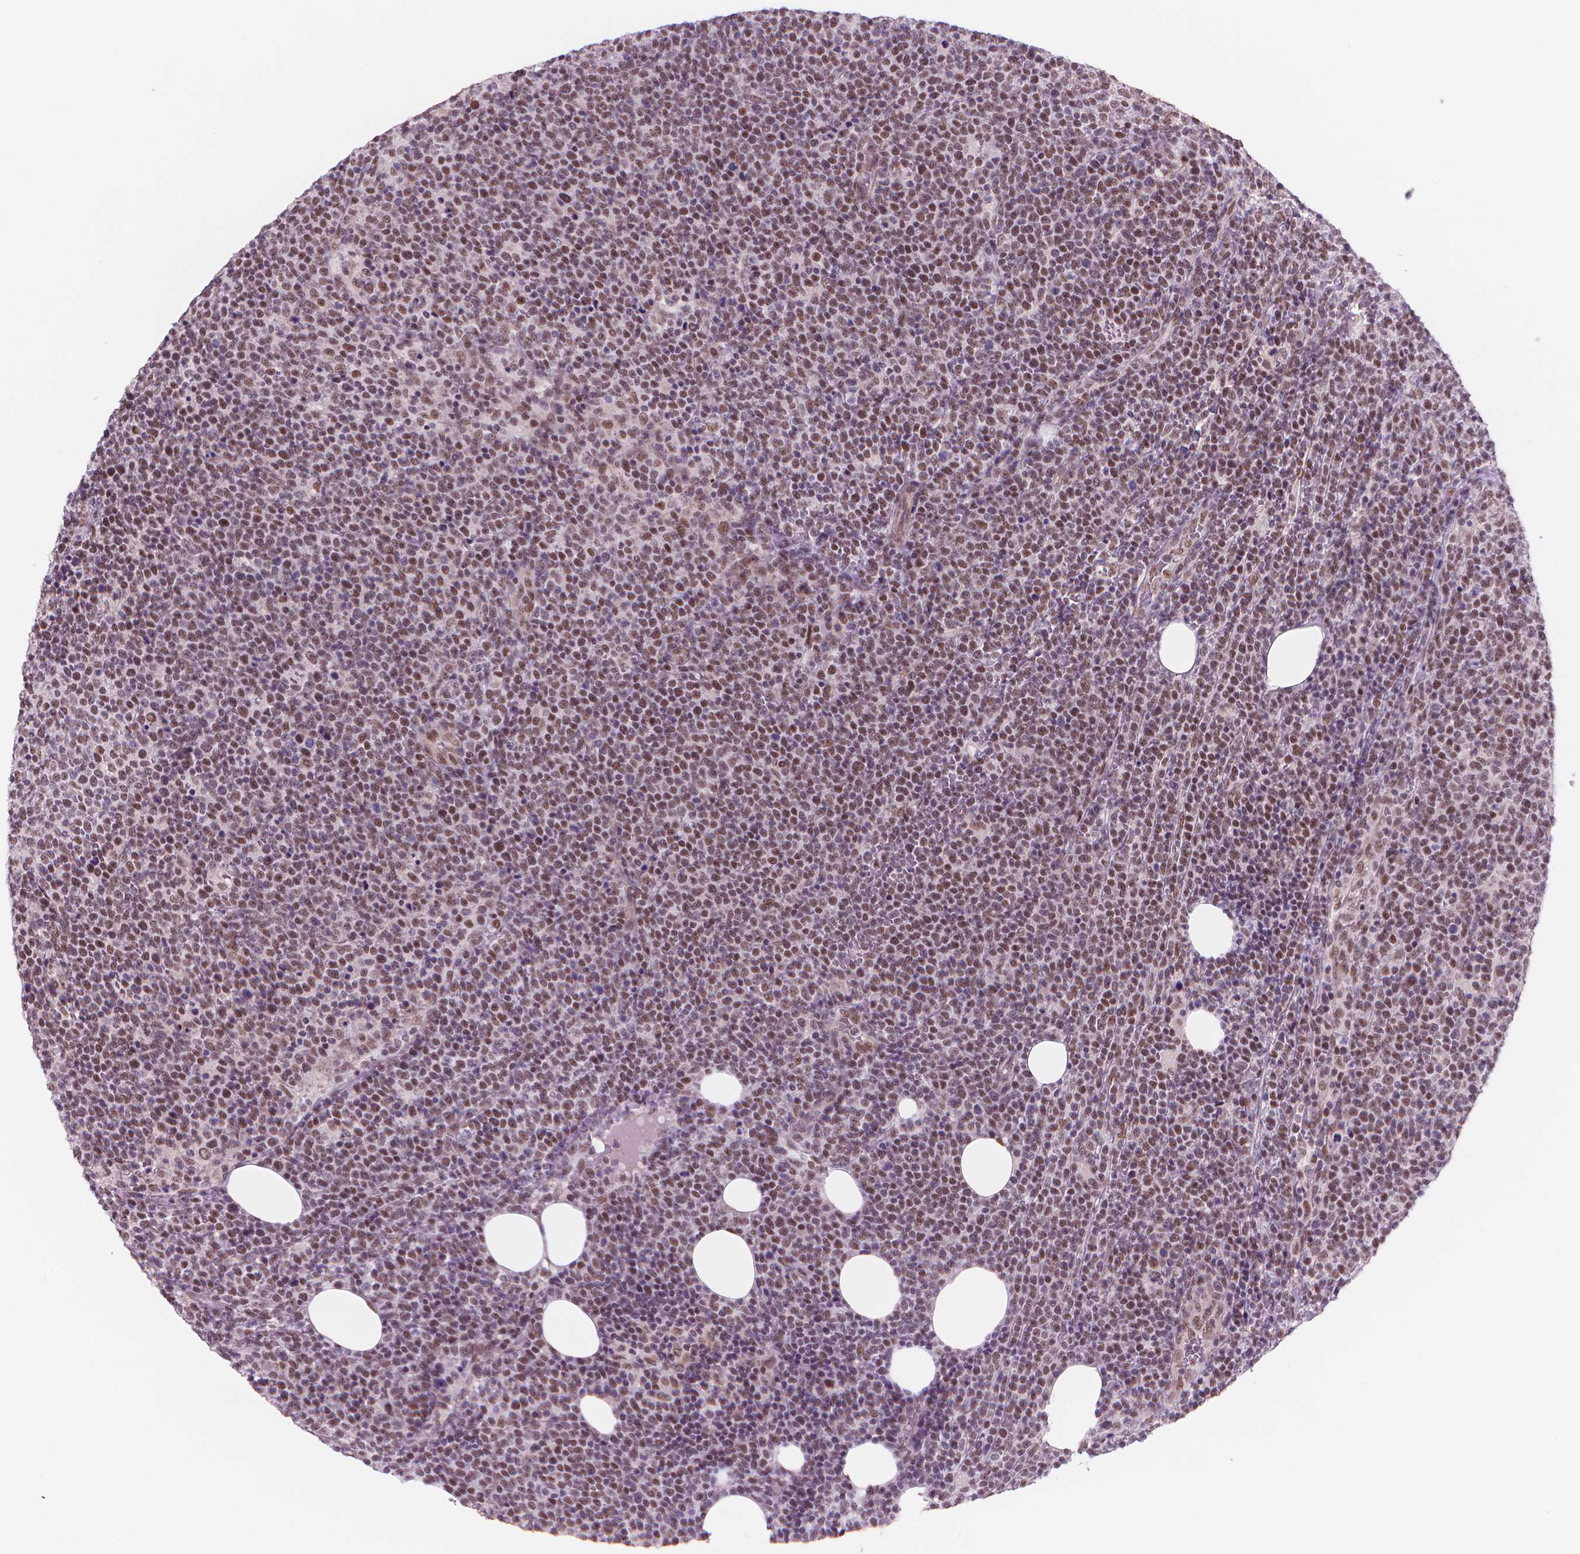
{"staining": {"intensity": "moderate", "quantity": "25%-75%", "location": "nuclear"}, "tissue": "lymphoma", "cell_type": "Tumor cells", "image_type": "cancer", "snomed": [{"axis": "morphology", "description": "Malignant lymphoma, non-Hodgkin's type, High grade"}, {"axis": "topography", "description": "Lymph node"}], "caption": "Immunohistochemical staining of human lymphoma shows medium levels of moderate nuclear expression in about 25%-75% of tumor cells. Using DAB (brown) and hematoxylin (blue) stains, captured at high magnification using brightfield microscopy.", "gene": "POLR3D", "patient": {"sex": "male", "age": 61}}